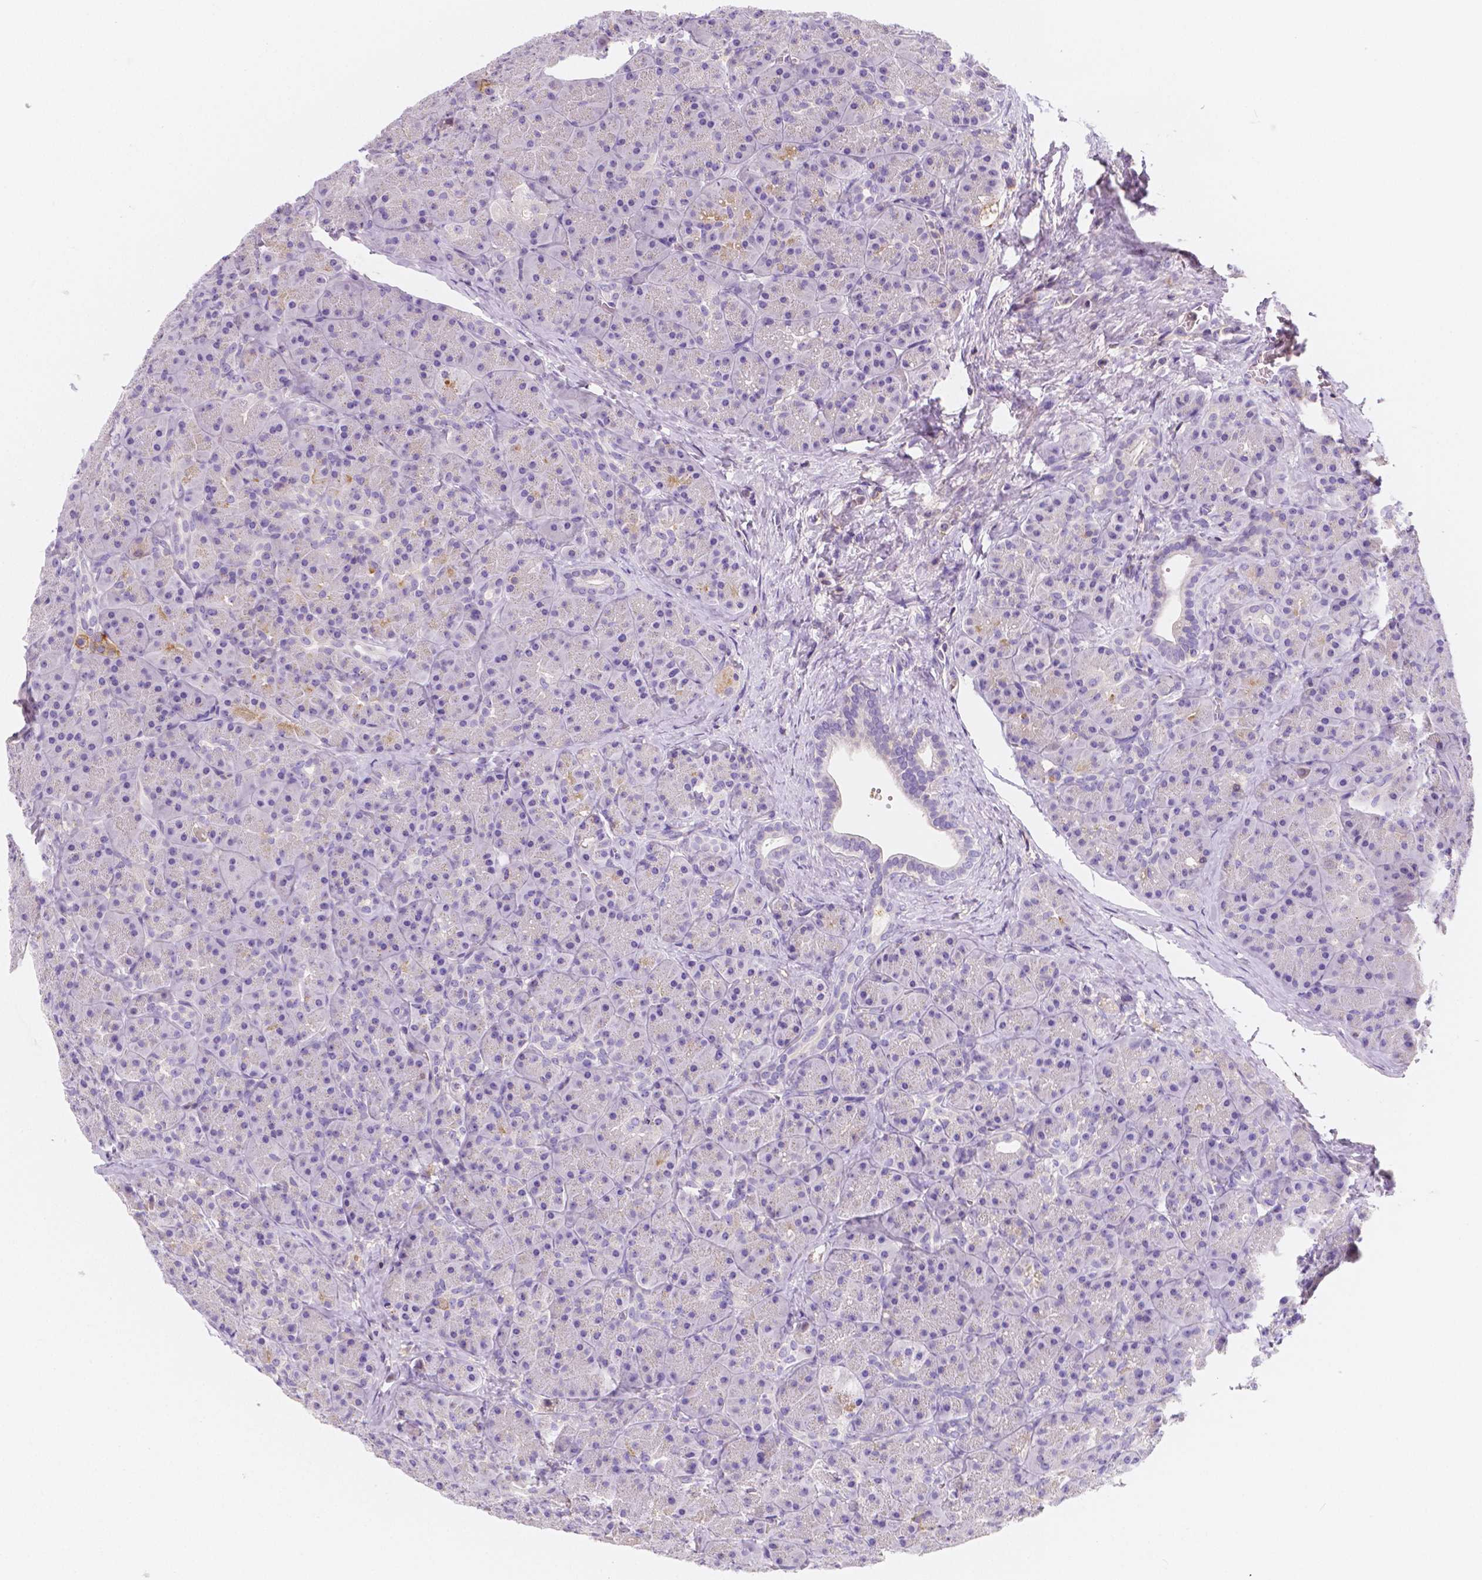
{"staining": {"intensity": "negative", "quantity": "none", "location": "none"}, "tissue": "pancreas", "cell_type": "Exocrine glandular cells", "image_type": "normal", "snomed": [{"axis": "morphology", "description": "Normal tissue, NOS"}, {"axis": "topography", "description": "Pancreas"}], "caption": "DAB (3,3'-diaminobenzidine) immunohistochemical staining of benign pancreas shows no significant expression in exocrine glandular cells. (Stains: DAB (3,3'-diaminobenzidine) IHC with hematoxylin counter stain, Microscopy: brightfield microscopy at high magnification).", "gene": "GABRD", "patient": {"sex": "male", "age": 57}}